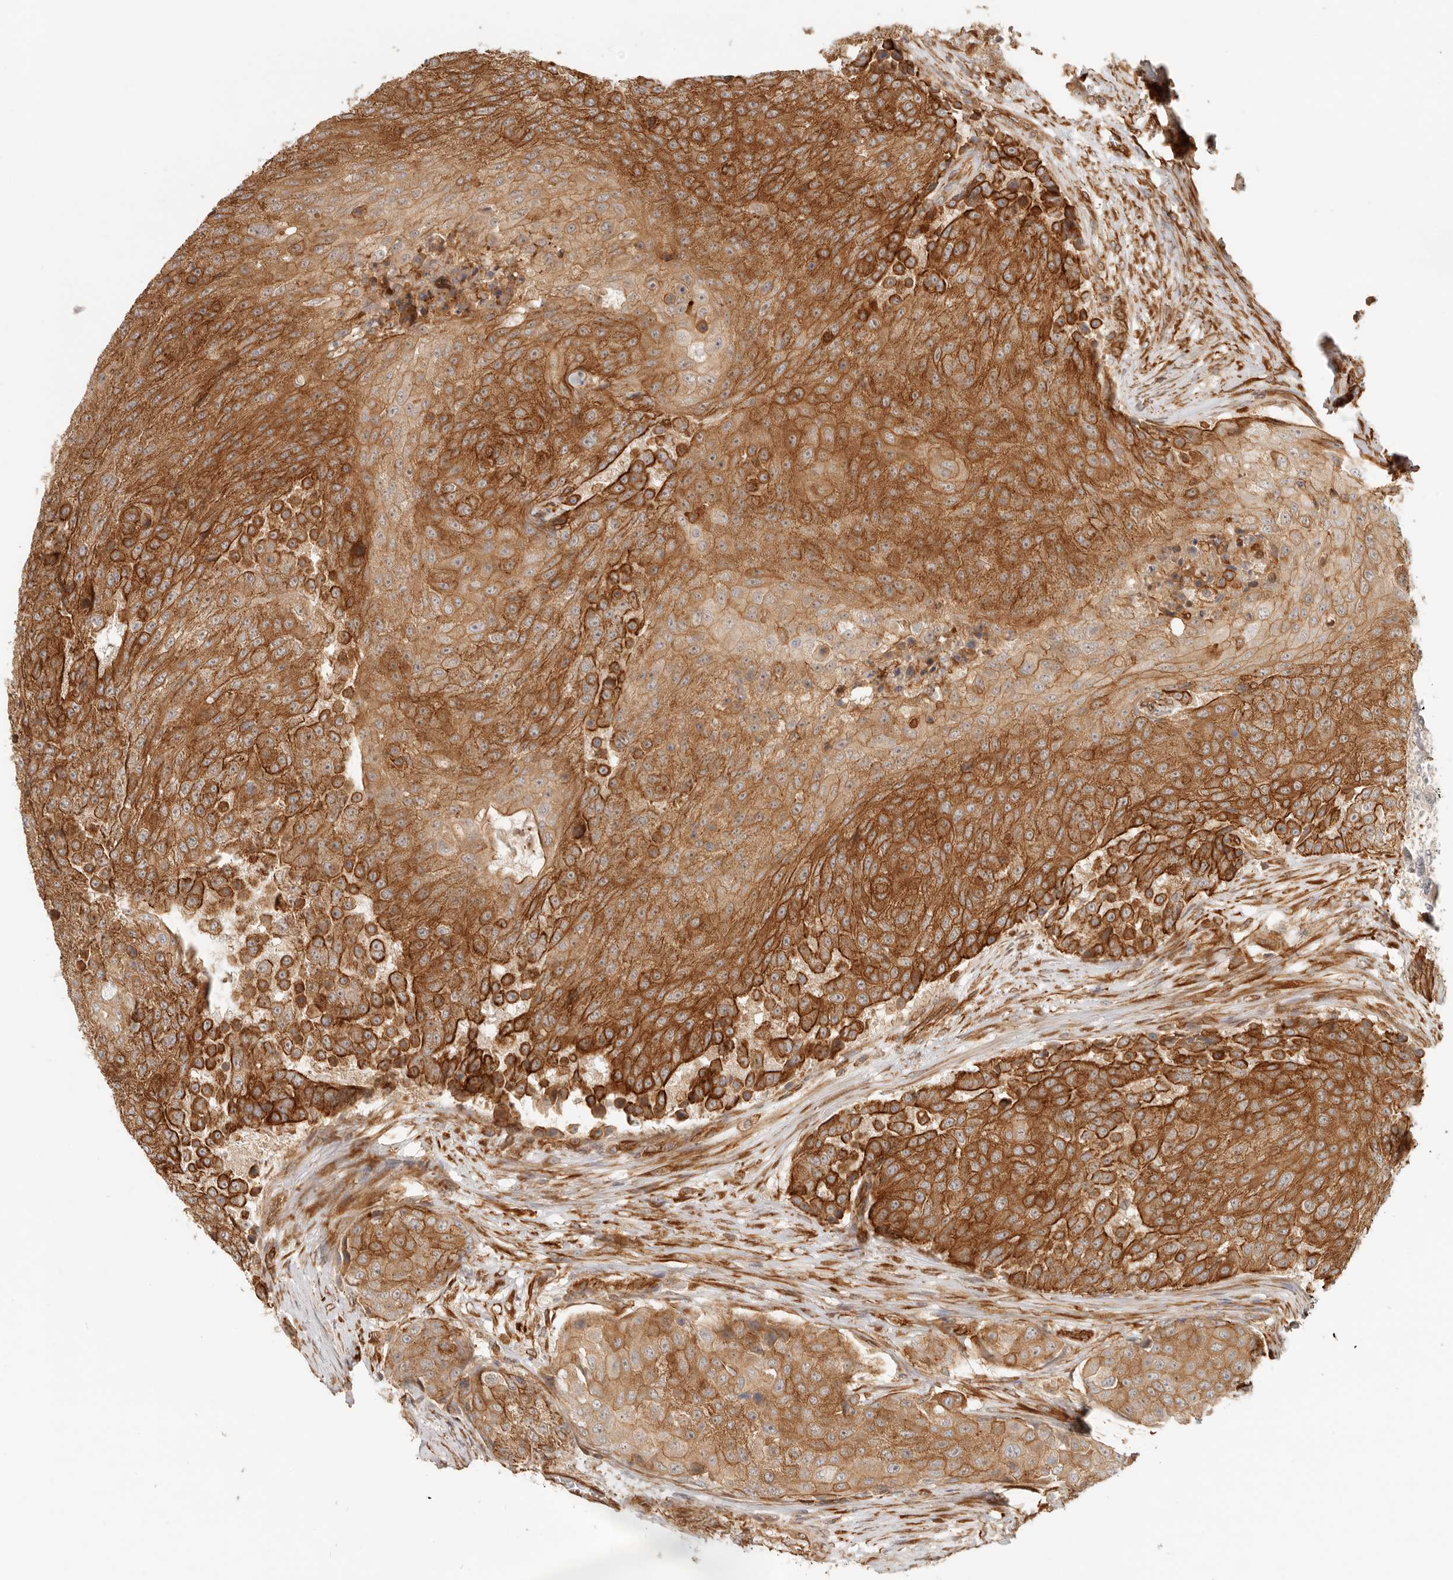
{"staining": {"intensity": "strong", "quantity": ">75%", "location": "cytoplasmic/membranous"}, "tissue": "urothelial cancer", "cell_type": "Tumor cells", "image_type": "cancer", "snomed": [{"axis": "morphology", "description": "Urothelial carcinoma, High grade"}, {"axis": "topography", "description": "Urinary bladder"}], "caption": "The immunohistochemical stain highlights strong cytoplasmic/membranous staining in tumor cells of high-grade urothelial carcinoma tissue.", "gene": "UFSP1", "patient": {"sex": "female", "age": 63}}